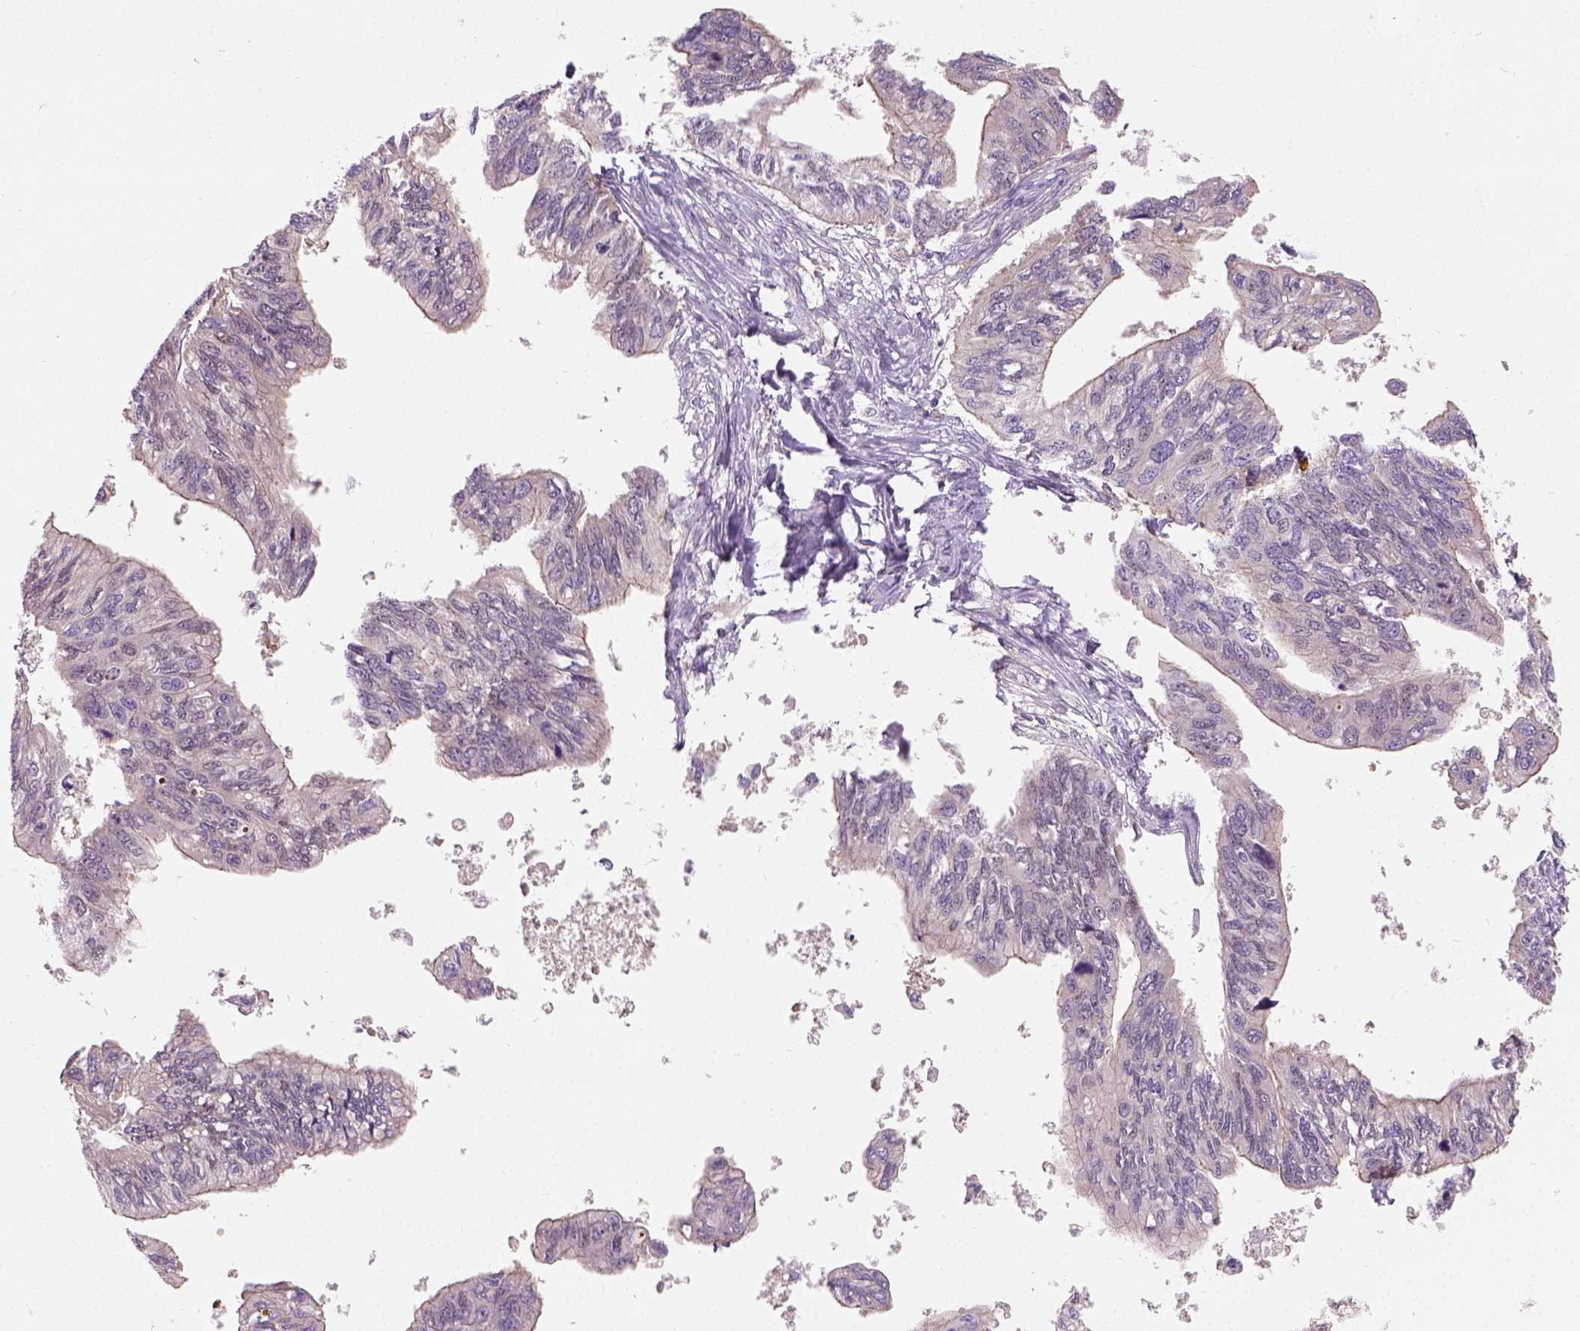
{"staining": {"intensity": "weak", "quantity": ">75%", "location": "cytoplasmic/membranous,nuclear"}, "tissue": "ovarian cancer", "cell_type": "Tumor cells", "image_type": "cancer", "snomed": [{"axis": "morphology", "description": "Cystadenocarcinoma, mucinous, NOS"}, {"axis": "topography", "description": "Ovary"}], "caption": "Immunohistochemistry histopathology image of ovarian mucinous cystadenocarcinoma stained for a protein (brown), which demonstrates low levels of weak cytoplasmic/membranous and nuclear staining in approximately >75% of tumor cells.", "gene": "CRACR2A", "patient": {"sex": "female", "age": 76}}